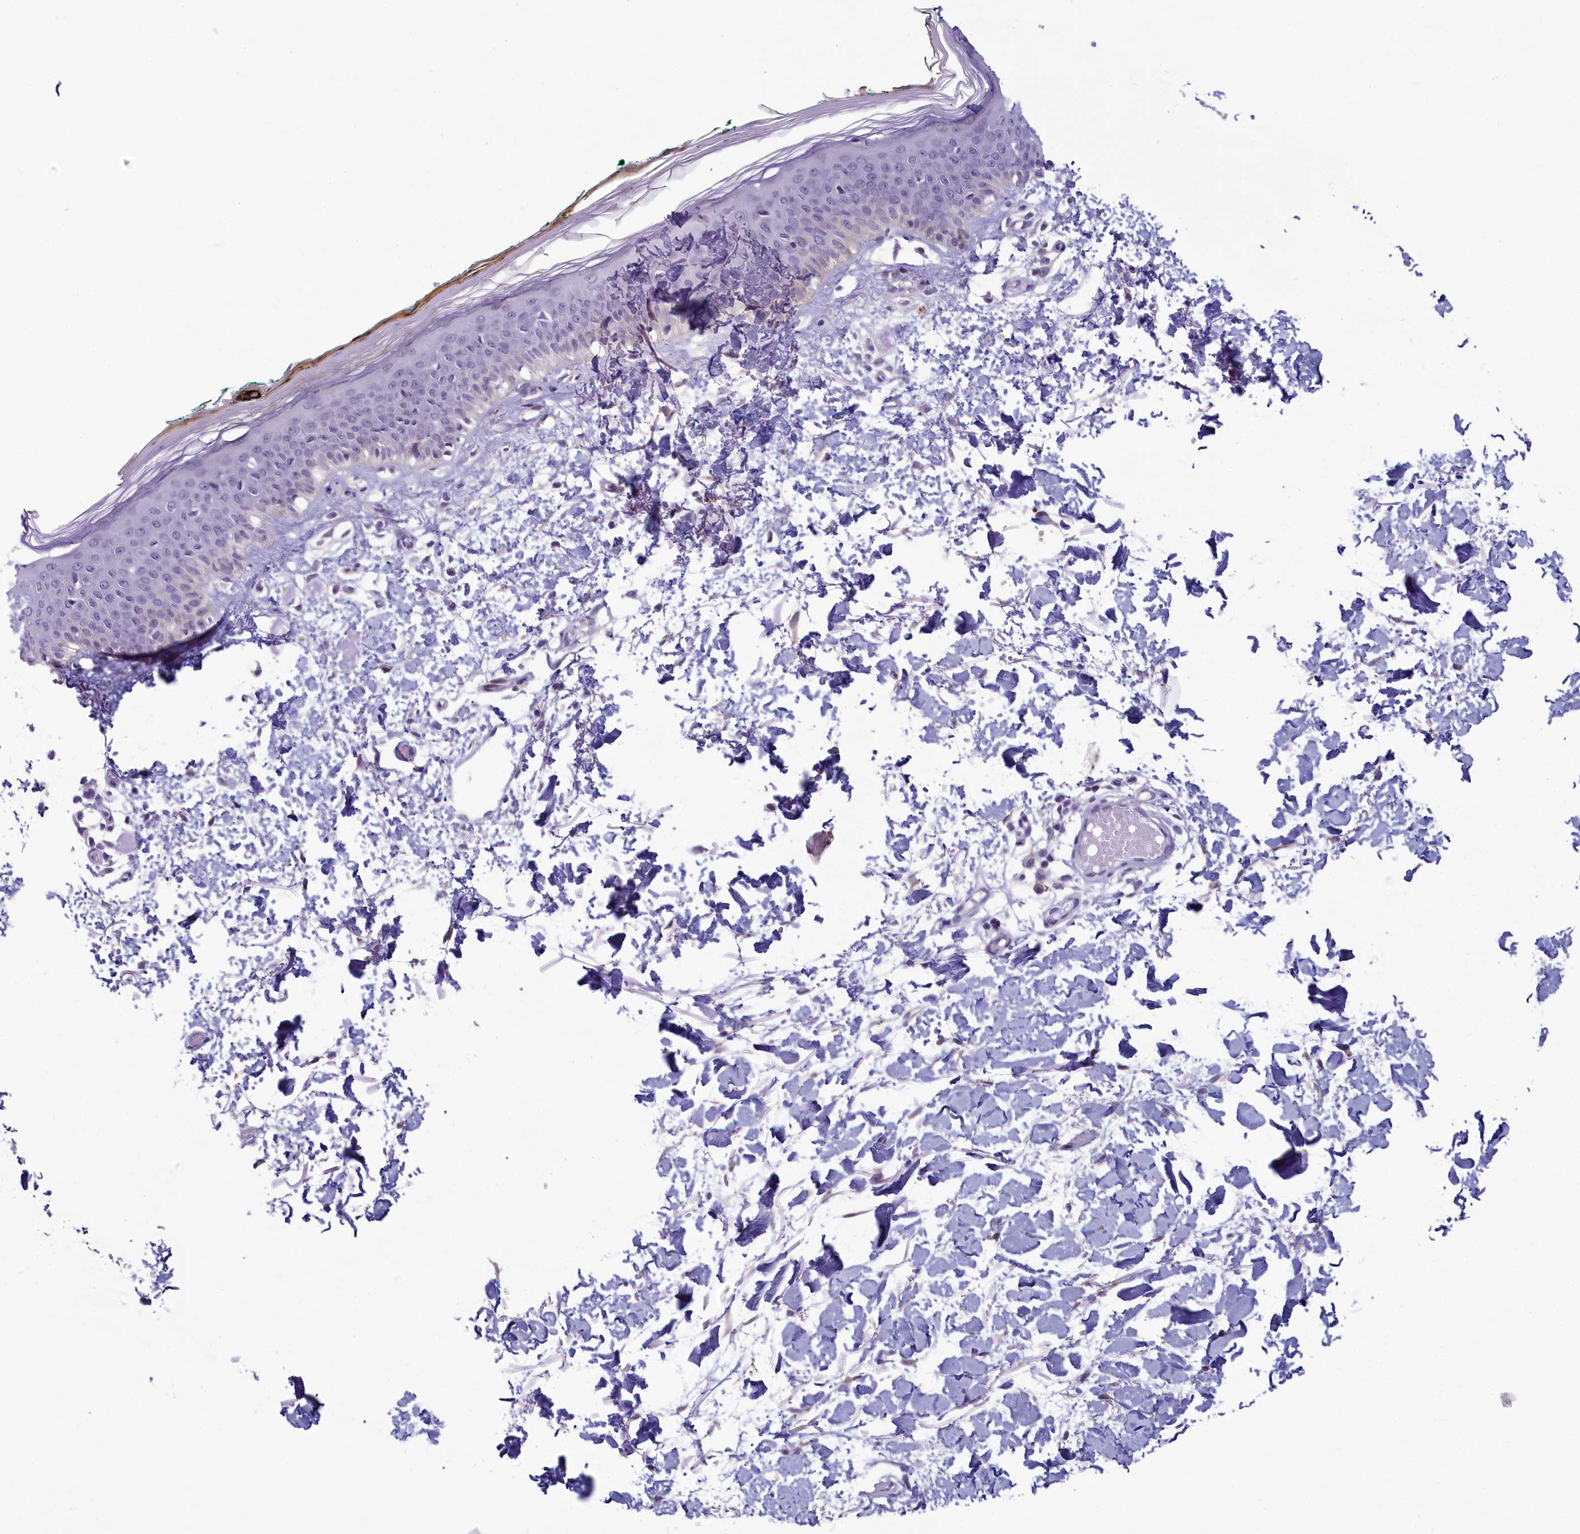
{"staining": {"intensity": "negative", "quantity": "none", "location": "none"}, "tissue": "skin", "cell_type": "Fibroblasts", "image_type": "normal", "snomed": [{"axis": "morphology", "description": "Normal tissue, NOS"}, {"axis": "topography", "description": "Skin"}], "caption": "Normal skin was stained to show a protein in brown. There is no significant staining in fibroblasts.", "gene": "CNEP1R1", "patient": {"sex": "male", "age": 62}}